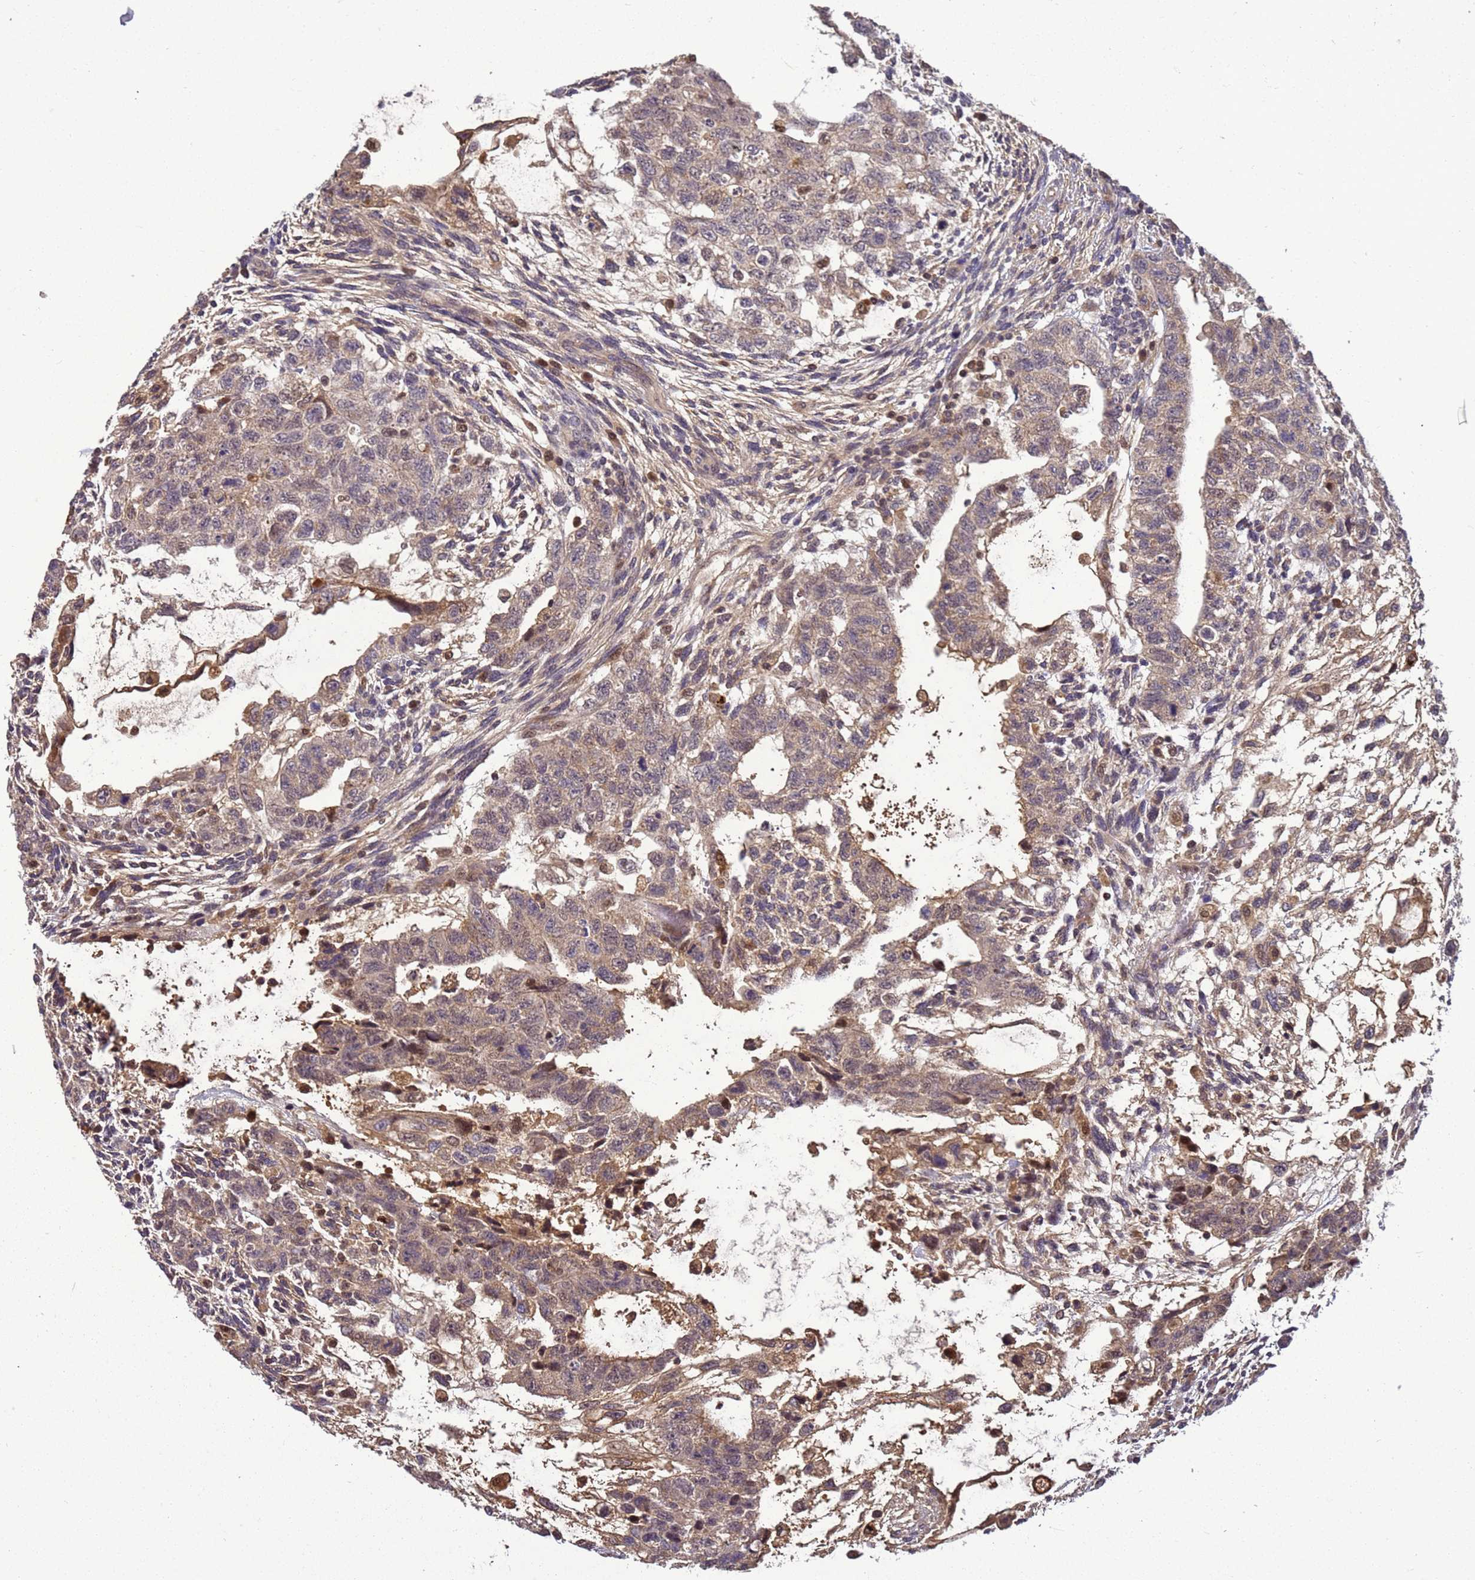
{"staining": {"intensity": "weak", "quantity": ">75%", "location": "cytoplasmic/membranous"}, "tissue": "testis cancer", "cell_type": "Tumor cells", "image_type": "cancer", "snomed": [{"axis": "morphology", "description": "Carcinoma, Embryonal, NOS"}, {"axis": "topography", "description": "Testis"}], "caption": "Tumor cells display low levels of weak cytoplasmic/membranous expression in approximately >75% of cells in testis cancer (embryonal carcinoma).", "gene": "TMEM74B", "patient": {"sex": "male", "age": 36}}